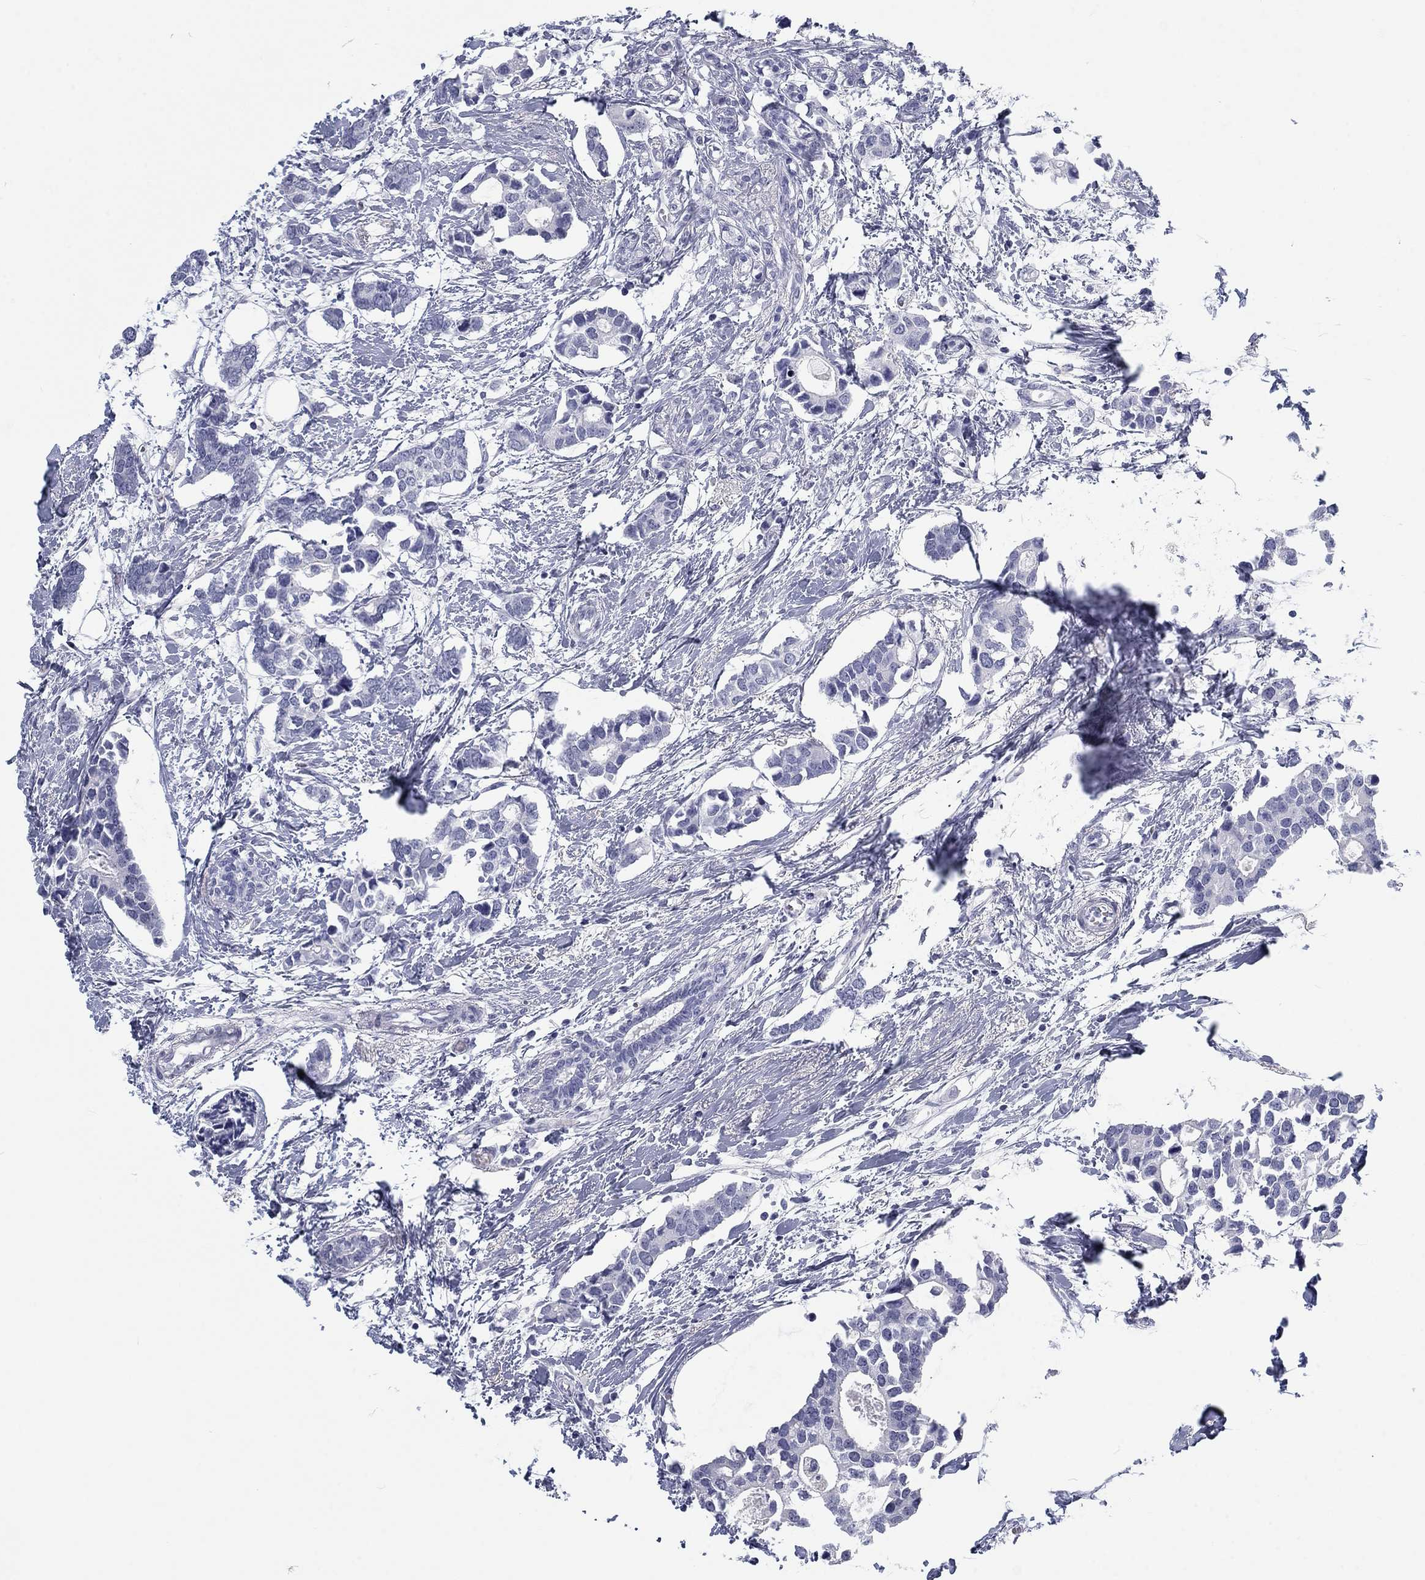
{"staining": {"intensity": "negative", "quantity": "none", "location": "none"}, "tissue": "breast cancer", "cell_type": "Tumor cells", "image_type": "cancer", "snomed": [{"axis": "morphology", "description": "Duct carcinoma"}, {"axis": "topography", "description": "Breast"}], "caption": "High power microscopy photomicrograph of an immunohistochemistry histopathology image of infiltrating ductal carcinoma (breast), revealing no significant staining in tumor cells.", "gene": "CALB1", "patient": {"sex": "female", "age": 83}}